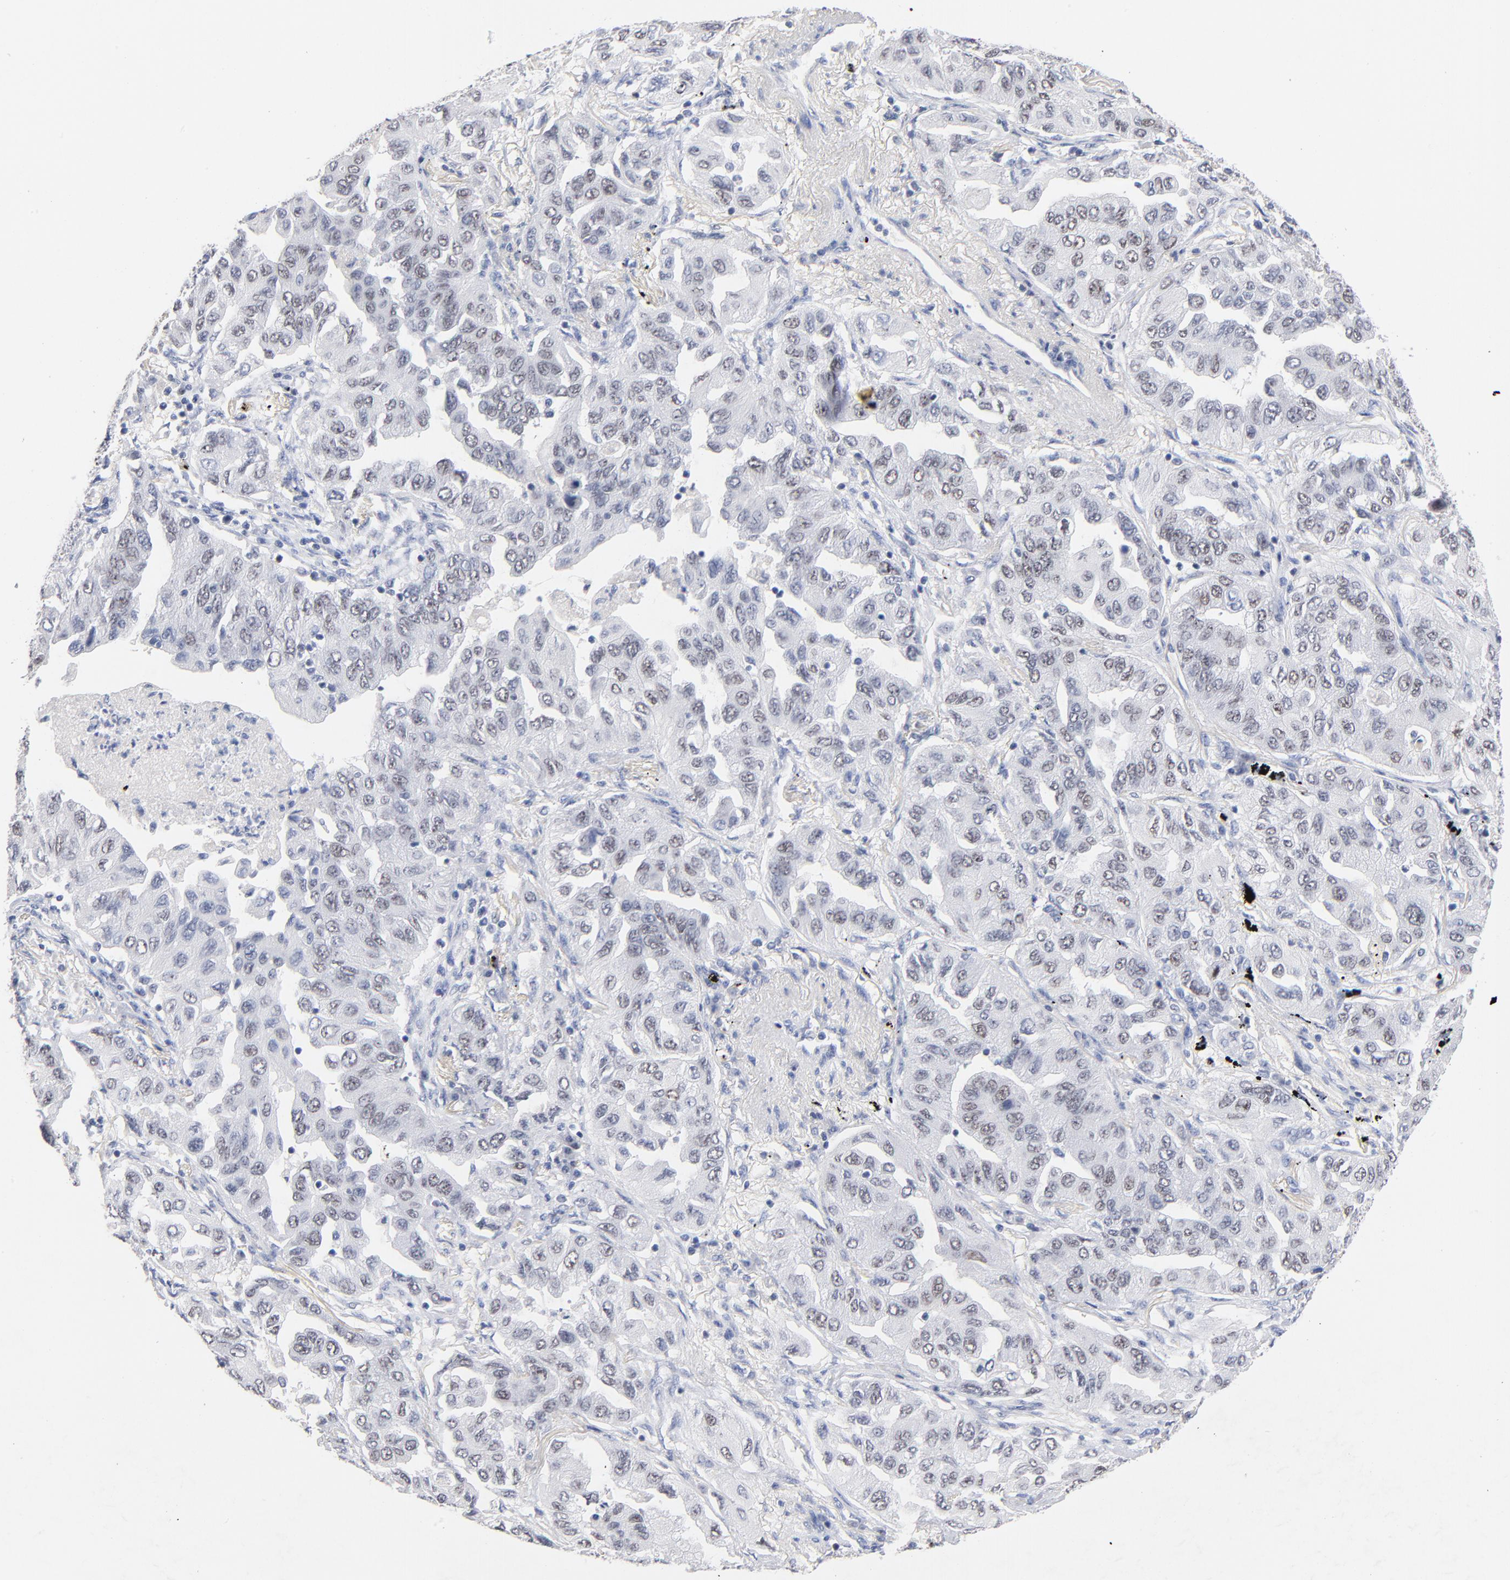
{"staining": {"intensity": "weak", "quantity": "25%-75%", "location": "nuclear"}, "tissue": "lung cancer", "cell_type": "Tumor cells", "image_type": "cancer", "snomed": [{"axis": "morphology", "description": "Adenocarcinoma, NOS"}, {"axis": "topography", "description": "Lung"}], "caption": "Tumor cells reveal low levels of weak nuclear positivity in approximately 25%-75% of cells in lung adenocarcinoma.", "gene": "ORC2", "patient": {"sex": "female", "age": 65}}